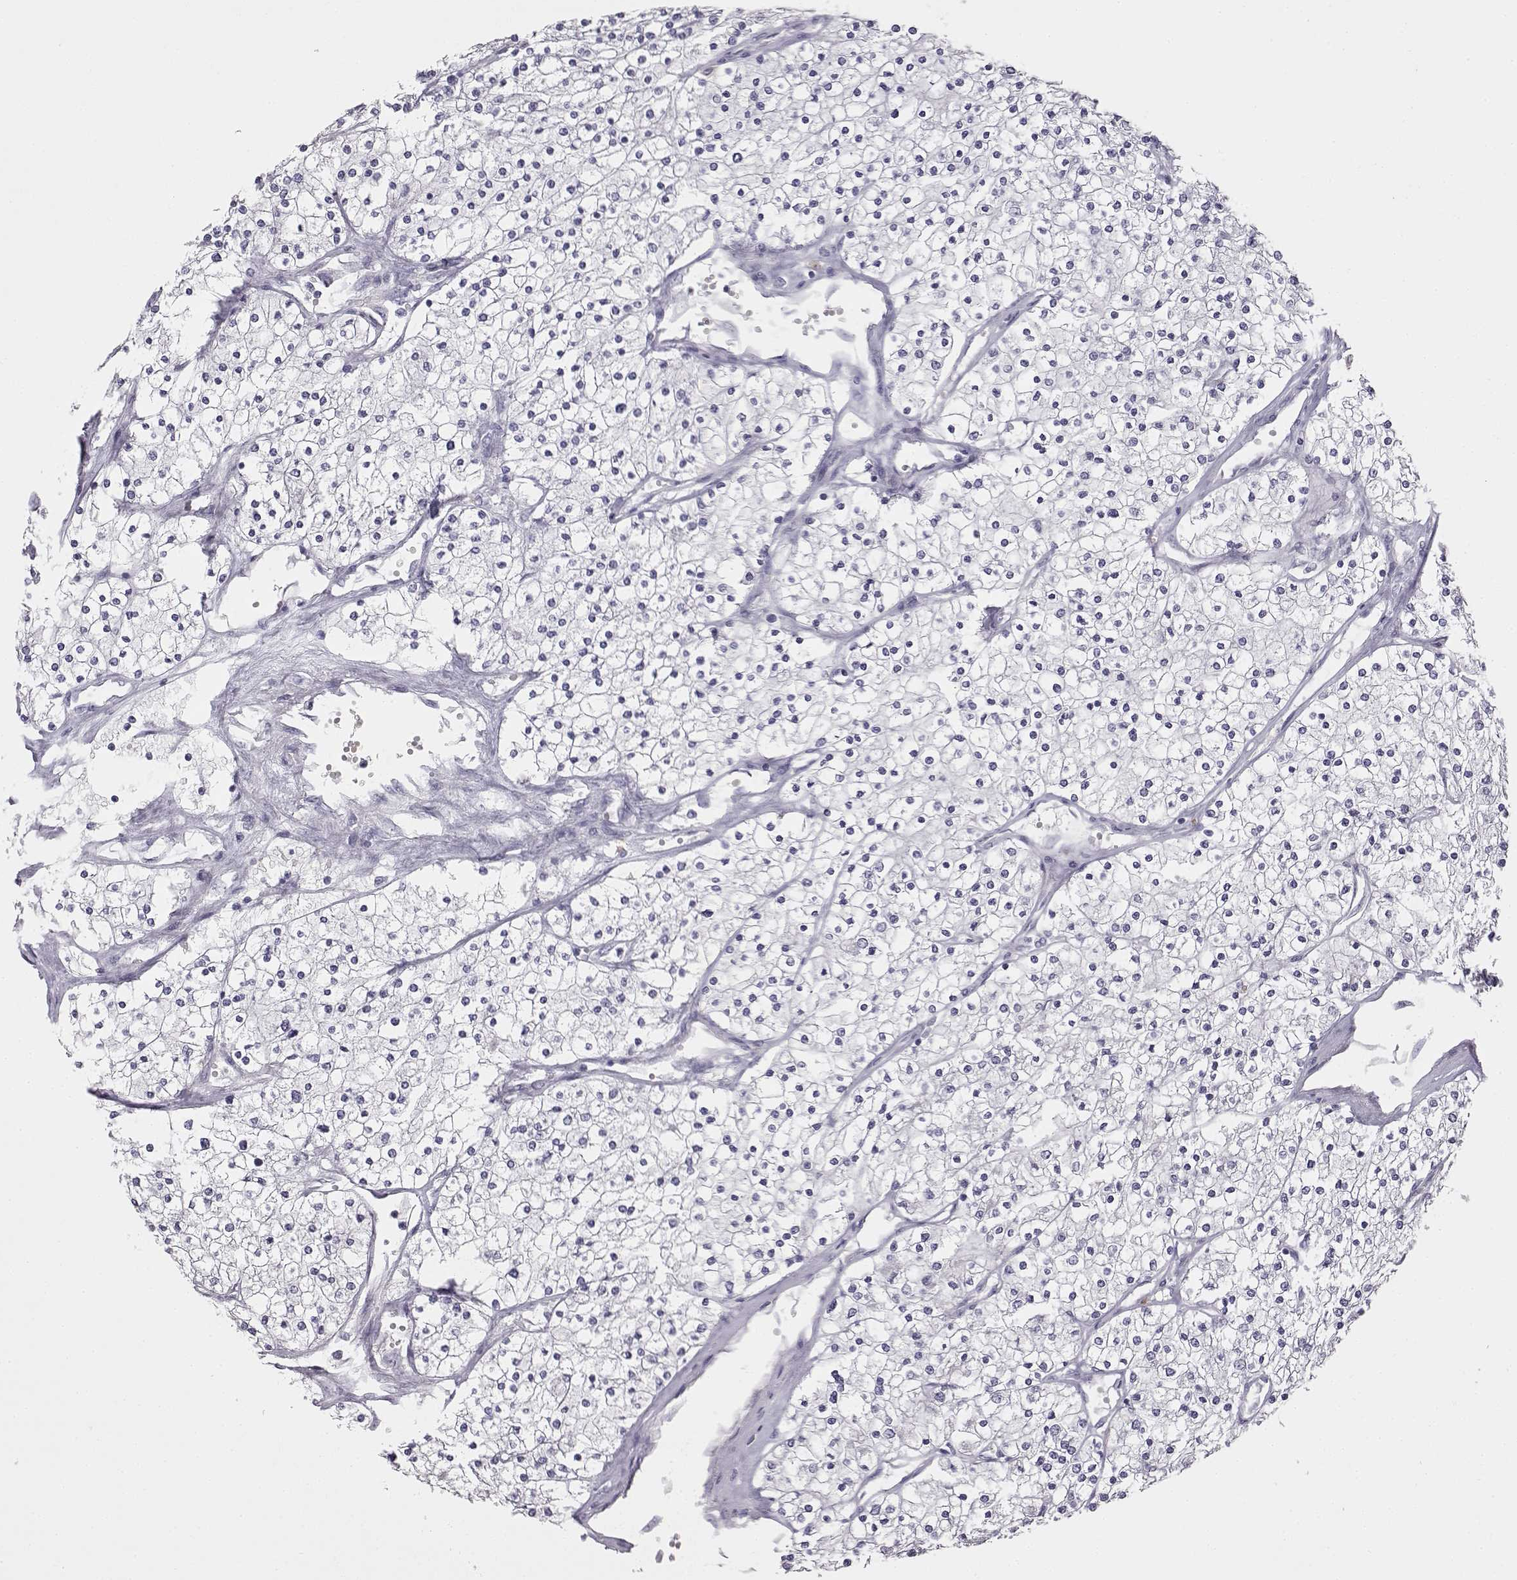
{"staining": {"intensity": "negative", "quantity": "none", "location": "none"}, "tissue": "renal cancer", "cell_type": "Tumor cells", "image_type": "cancer", "snomed": [{"axis": "morphology", "description": "Adenocarcinoma, NOS"}, {"axis": "topography", "description": "Kidney"}], "caption": "Tumor cells are negative for protein expression in human renal adenocarcinoma.", "gene": "VGF", "patient": {"sex": "male", "age": 80}}